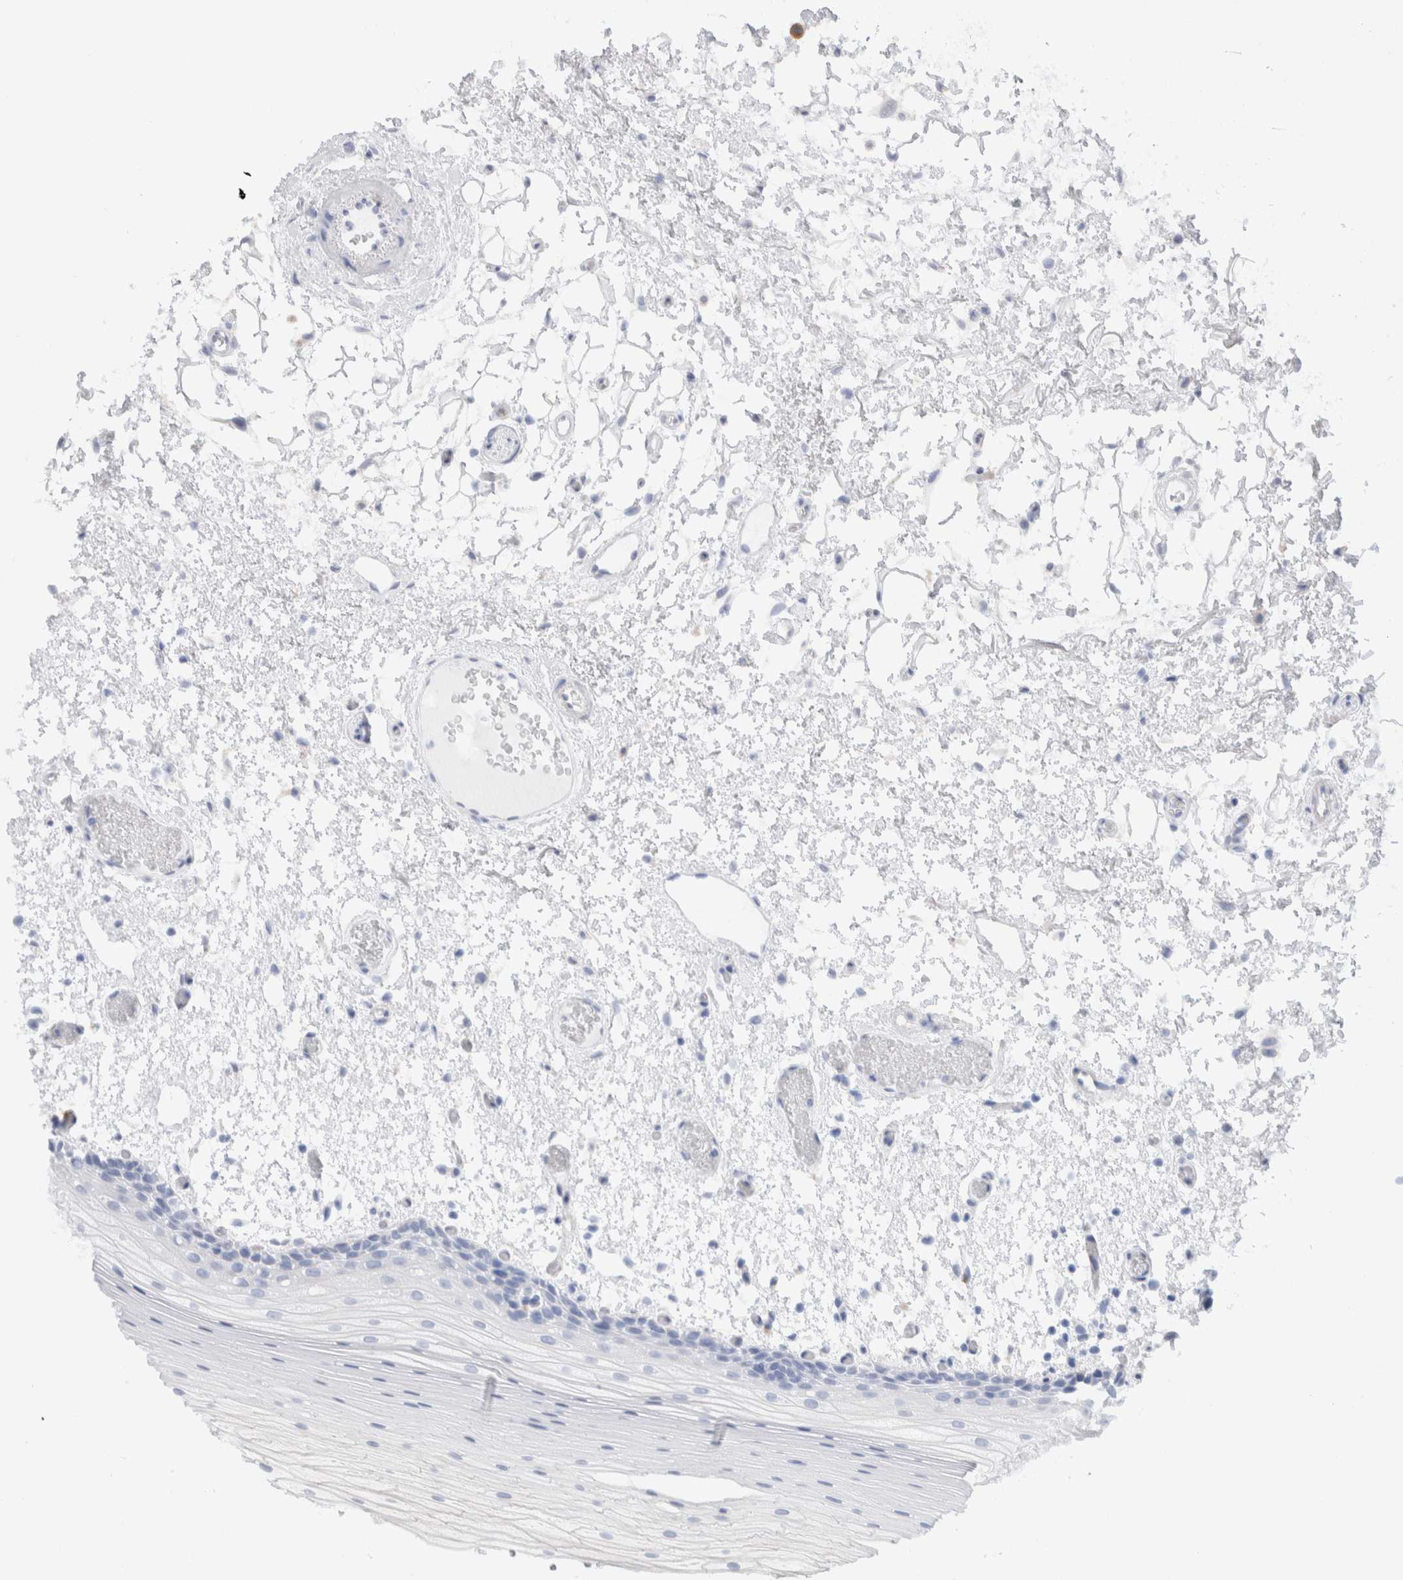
{"staining": {"intensity": "negative", "quantity": "none", "location": "none"}, "tissue": "oral mucosa", "cell_type": "Squamous epithelial cells", "image_type": "normal", "snomed": [{"axis": "morphology", "description": "Normal tissue, NOS"}, {"axis": "topography", "description": "Oral tissue"}], "caption": "Squamous epithelial cells are negative for protein expression in normal human oral mucosa.", "gene": "METRNL", "patient": {"sex": "male", "age": 52}}